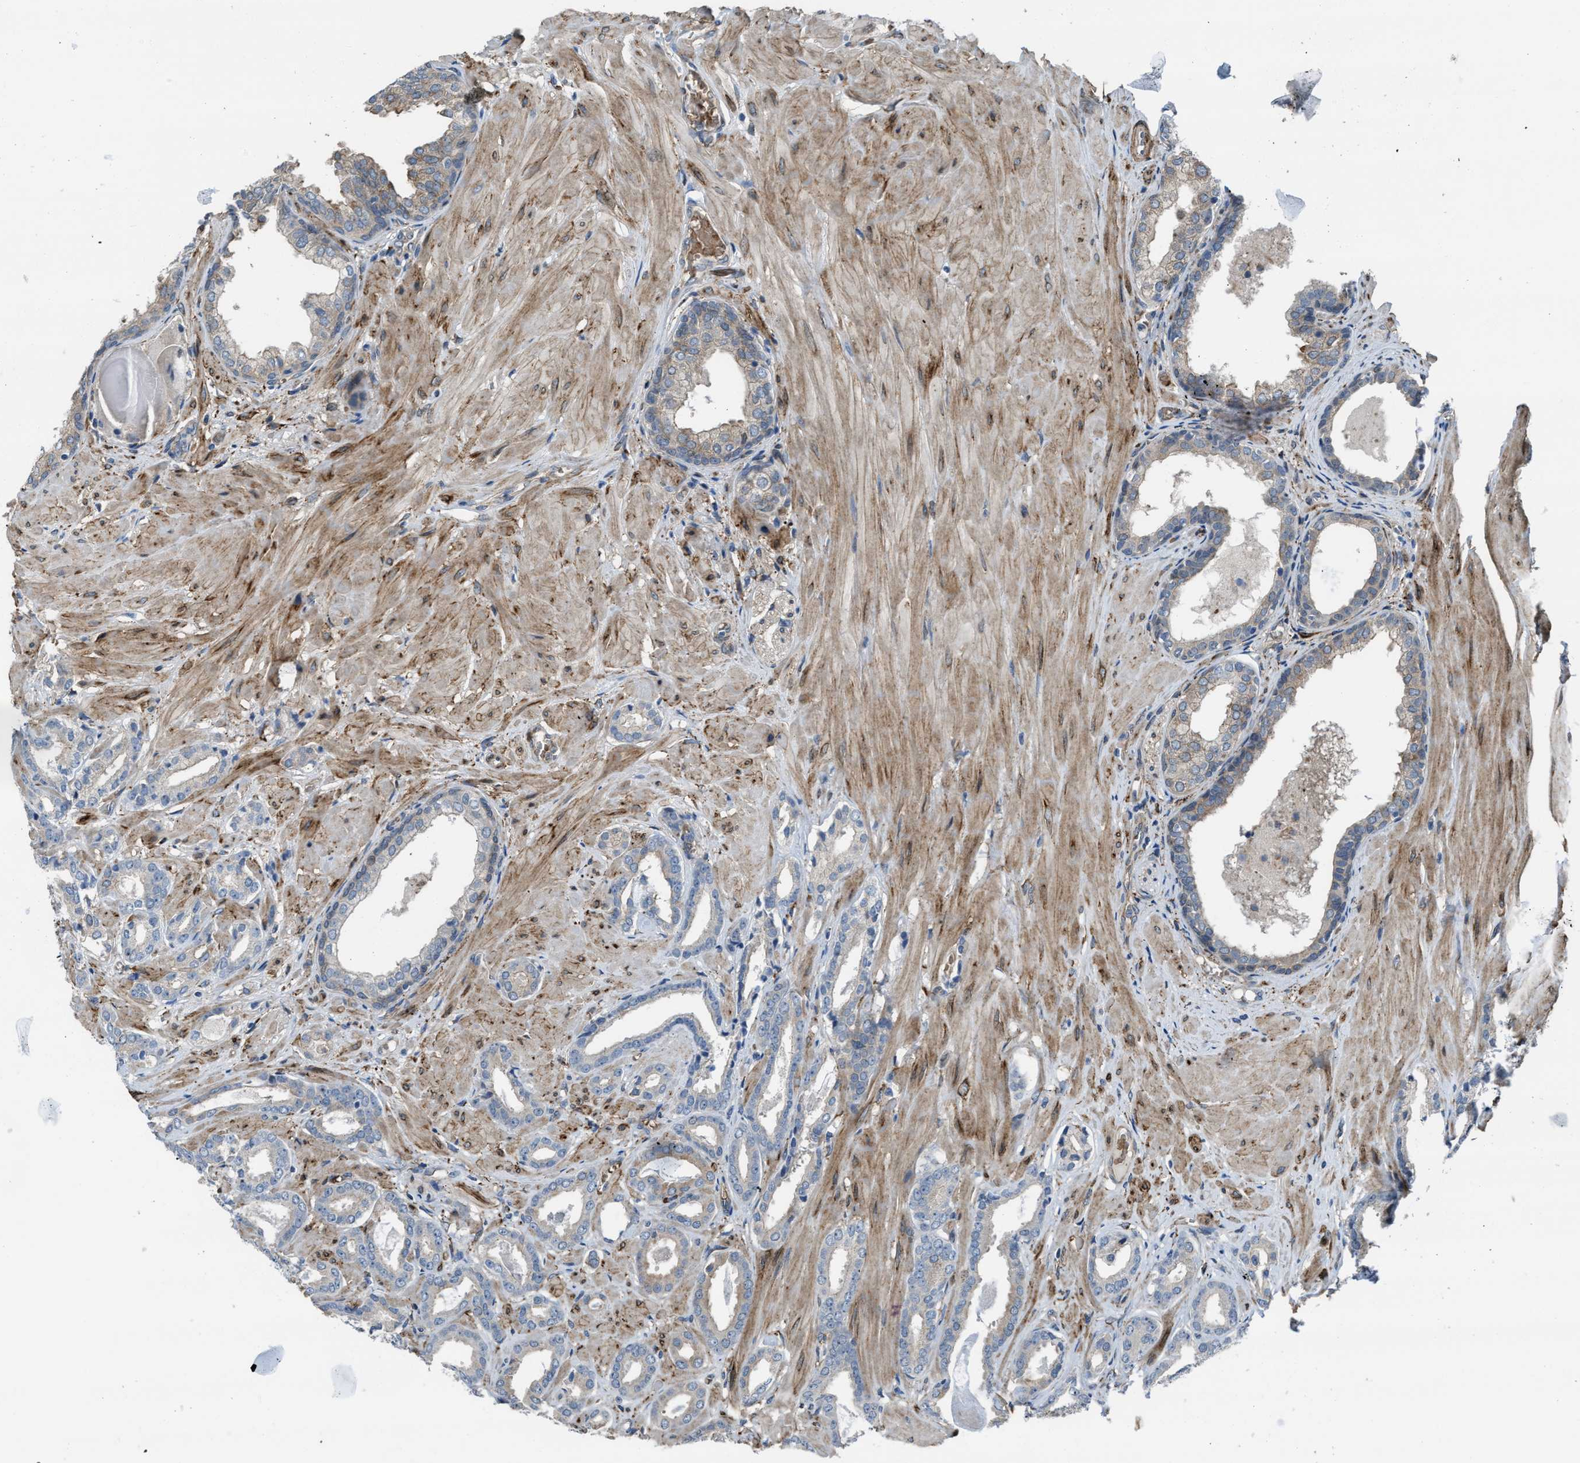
{"staining": {"intensity": "weak", "quantity": "<25%", "location": "cytoplasmic/membranous"}, "tissue": "prostate cancer", "cell_type": "Tumor cells", "image_type": "cancer", "snomed": [{"axis": "morphology", "description": "Adenocarcinoma, Low grade"}, {"axis": "topography", "description": "Prostate"}], "caption": "DAB immunohistochemical staining of human adenocarcinoma (low-grade) (prostate) displays no significant positivity in tumor cells.", "gene": "SELENOM", "patient": {"sex": "male", "age": 53}}